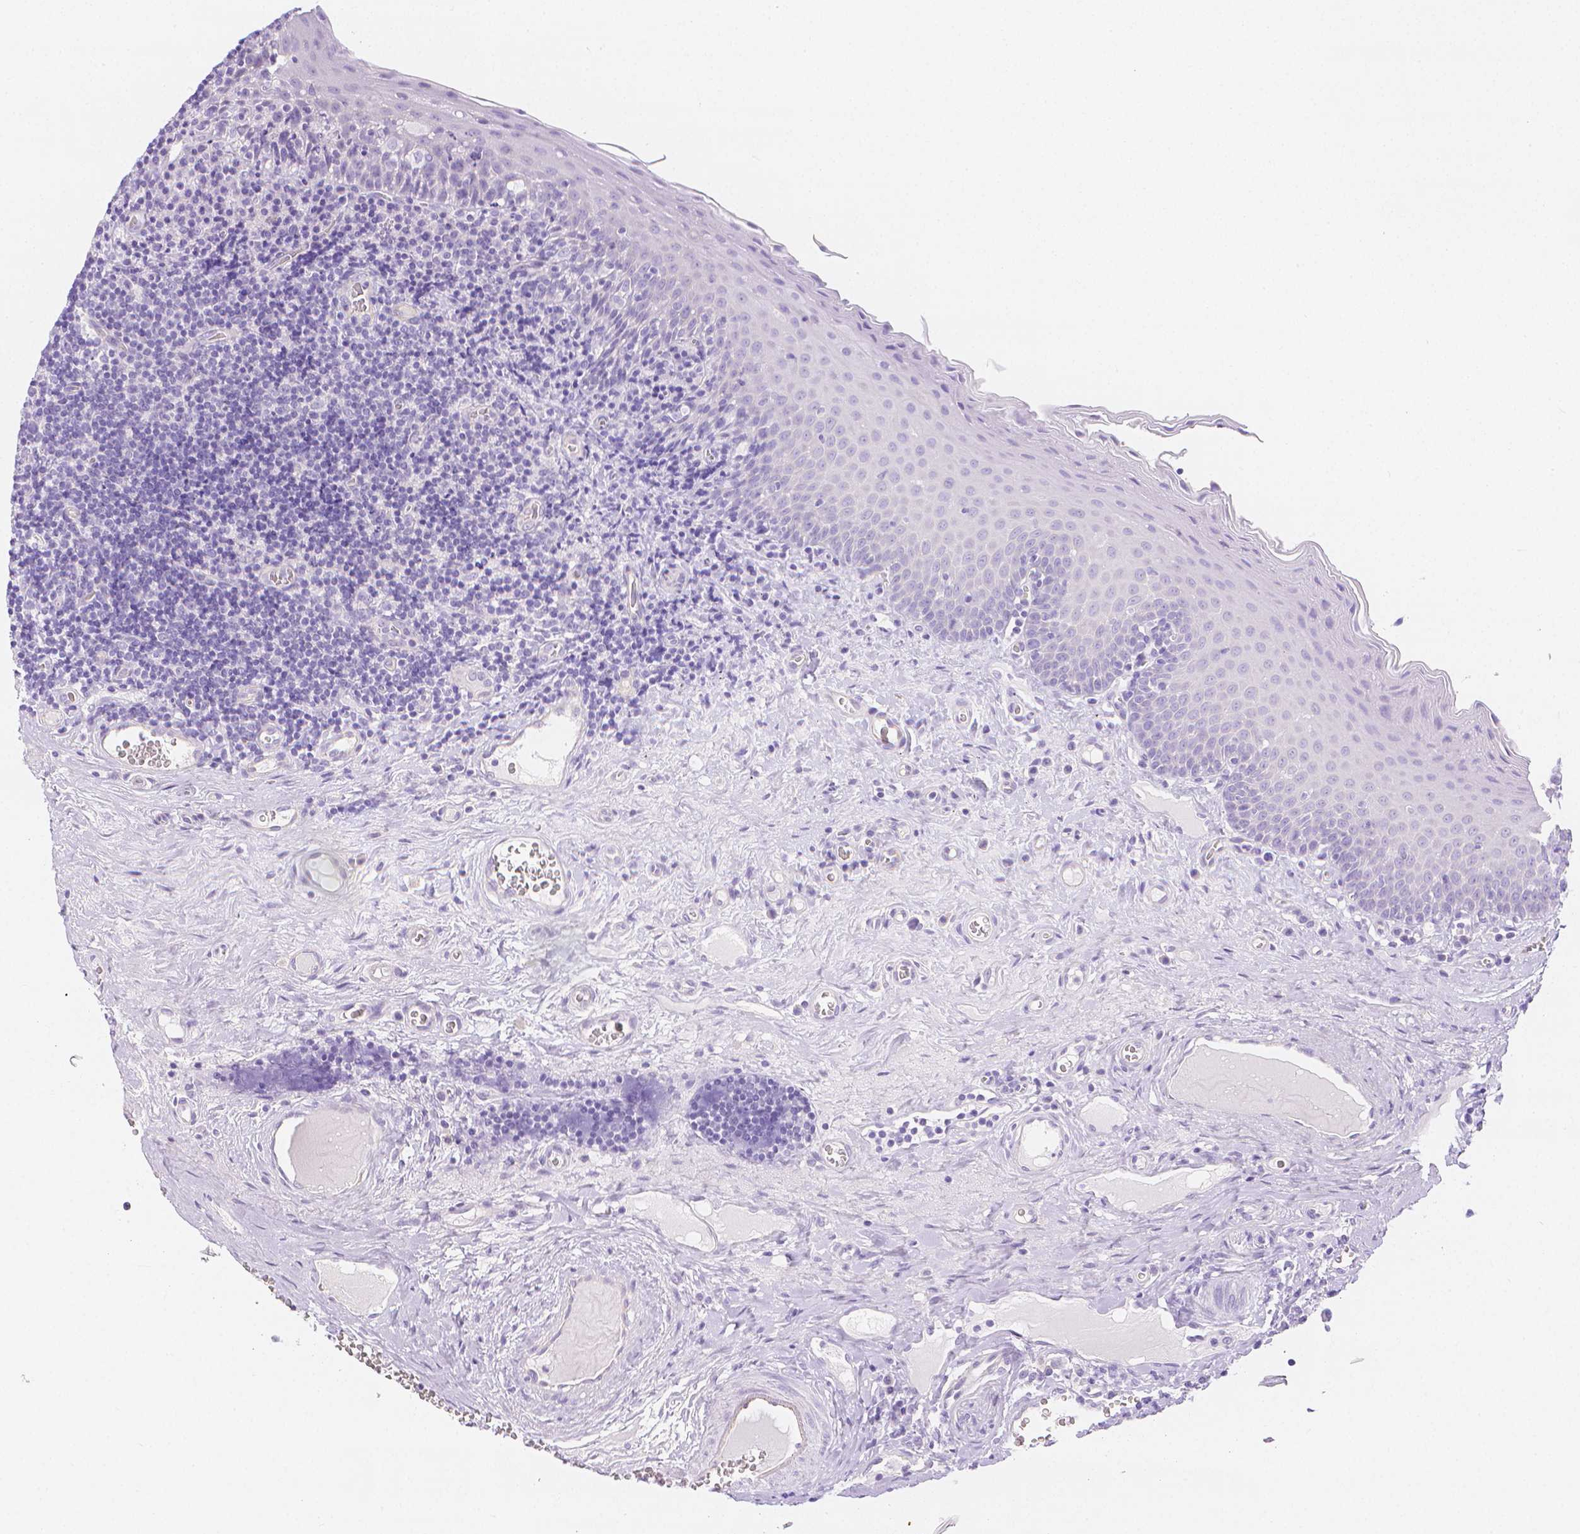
{"staining": {"intensity": "negative", "quantity": "none", "location": "none"}, "tissue": "tonsil", "cell_type": "Germinal center cells", "image_type": "normal", "snomed": [{"axis": "morphology", "description": "Normal tissue, NOS"}, {"axis": "morphology", "description": "Inflammation, NOS"}, {"axis": "topography", "description": "Tonsil"}], "caption": "High power microscopy histopathology image of an immunohistochemistry image of normal tonsil, revealing no significant positivity in germinal center cells.", "gene": "SLC27A5", "patient": {"sex": "female", "age": 31}}